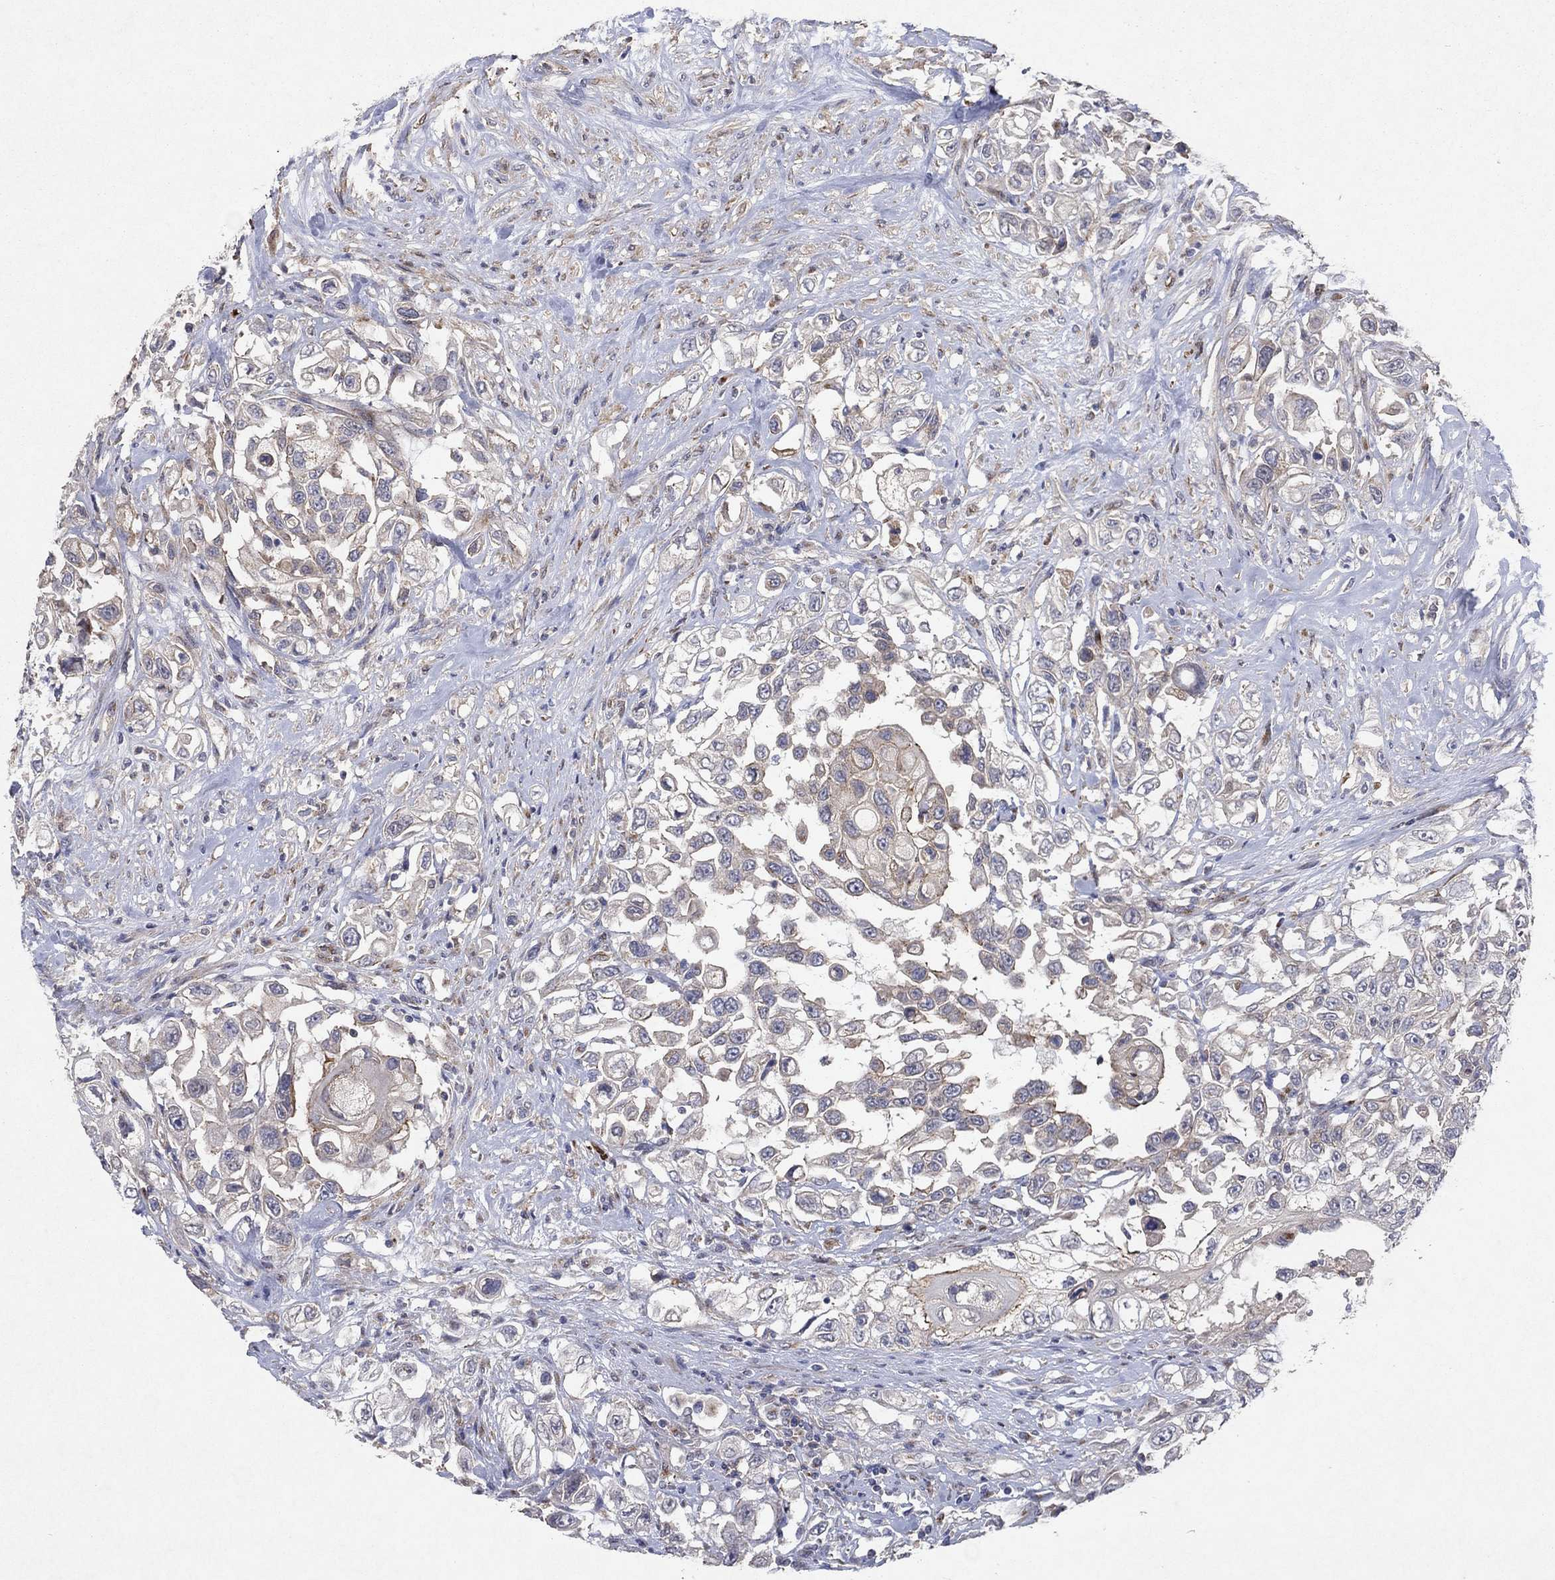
{"staining": {"intensity": "weak", "quantity": "25%-75%", "location": "cytoplasmic/membranous"}, "tissue": "urothelial cancer", "cell_type": "Tumor cells", "image_type": "cancer", "snomed": [{"axis": "morphology", "description": "Urothelial carcinoma, High grade"}, {"axis": "topography", "description": "Urinary bladder"}], "caption": "Protein expression analysis of urothelial cancer reveals weak cytoplasmic/membranous positivity in about 25%-75% of tumor cells.", "gene": "FRG1", "patient": {"sex": "female", "age": 56}}